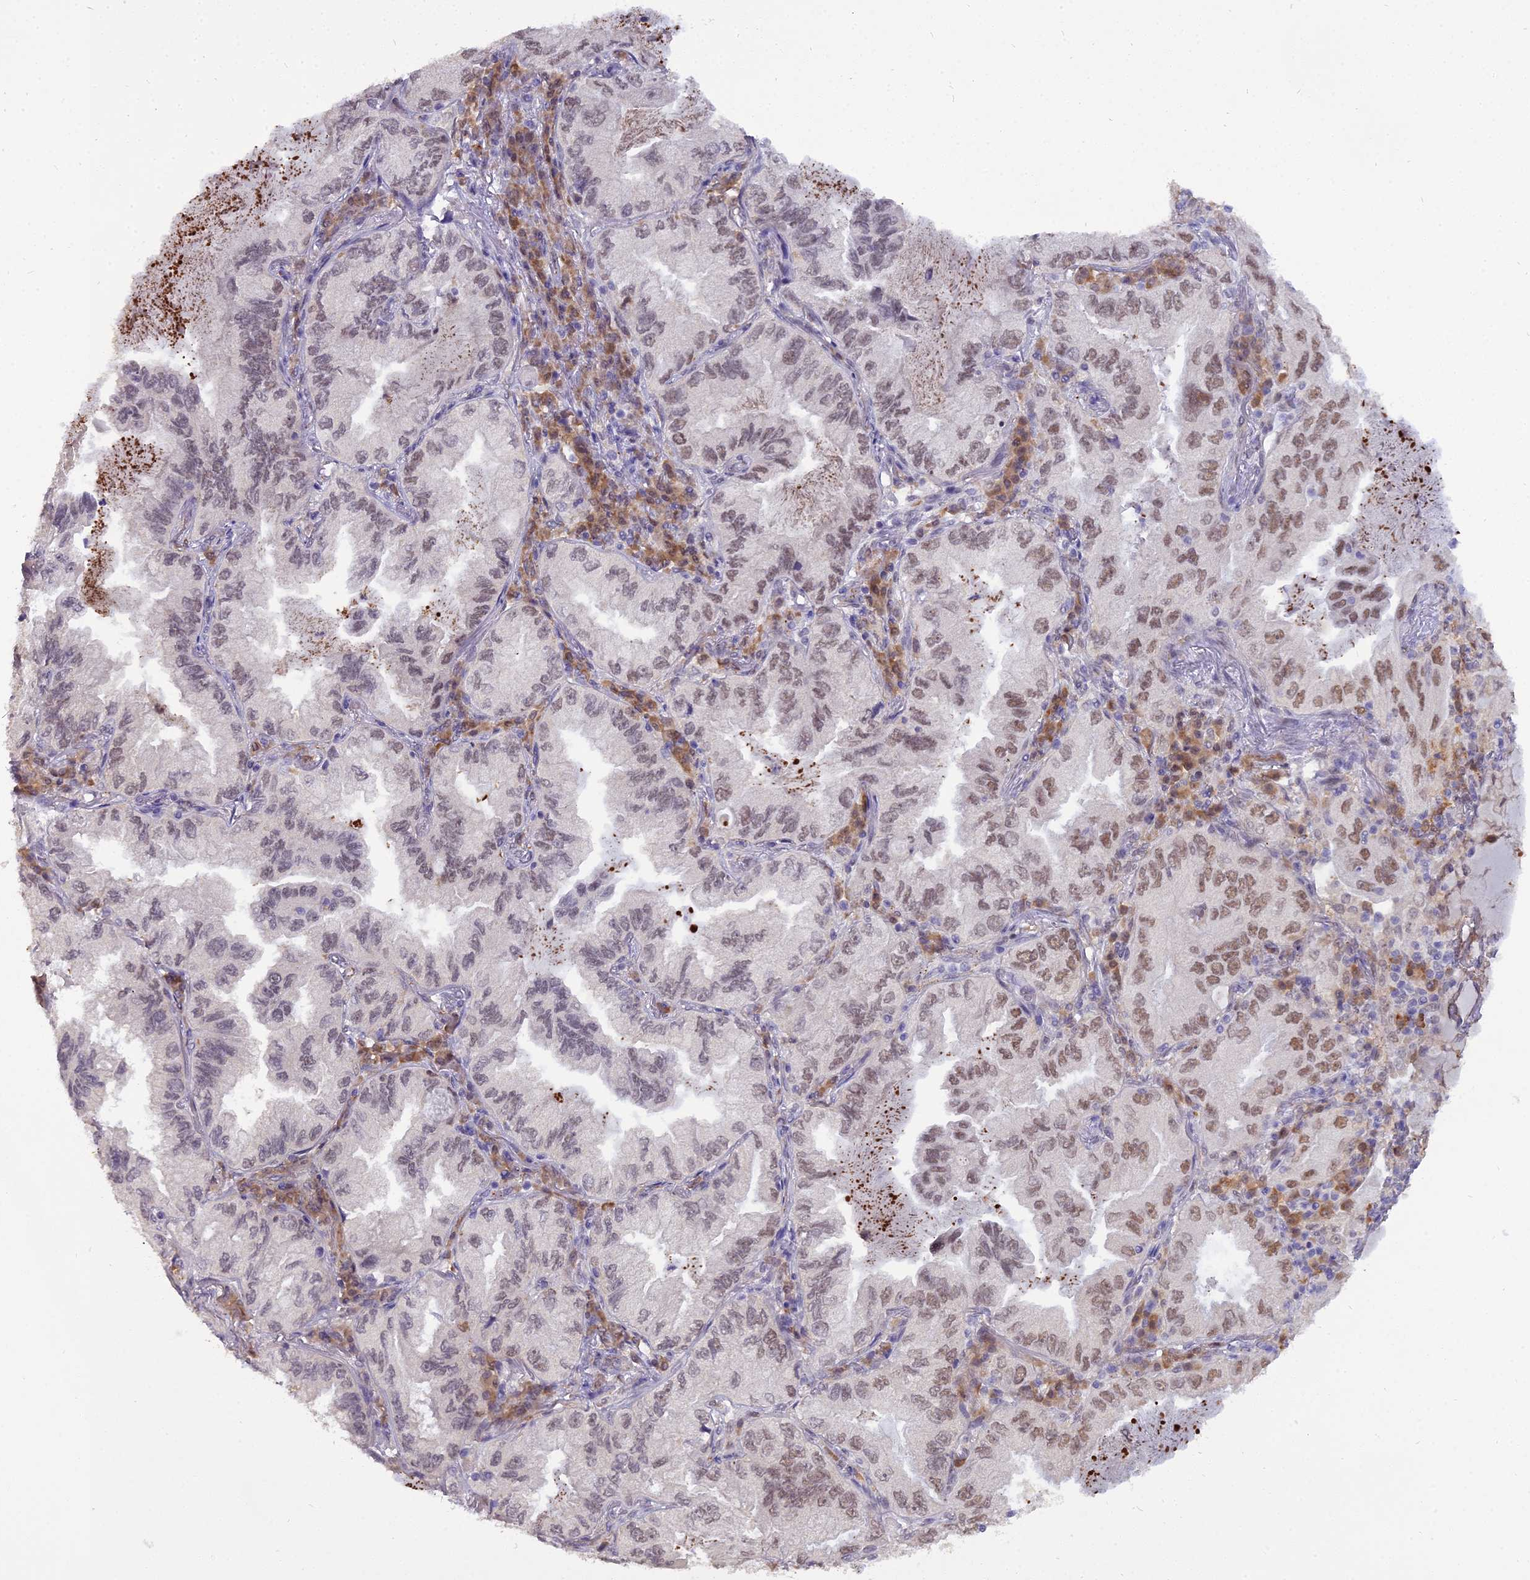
{"staining": {"intensity": "moderate", "quantity": "25%-75%", "location": "nuclear"}, "tissue": "lung cancer", "cell_type": "Tumor cells", "image_type": "cancer", "snomed": [{"axis": "morphology", "description": "Adenocarcinoma, NOS"}, {"axis": "topography", "description": "Lung"}], "caption": "Protein staining shows moderate nuclear expression in approximately 25%-75% of tumor cells in lung cancer. Ihc stains the protein in brown and the nuclei are stained blue.", "gene": "BLNK", "patient": {"sex": "female", "age": 69}}